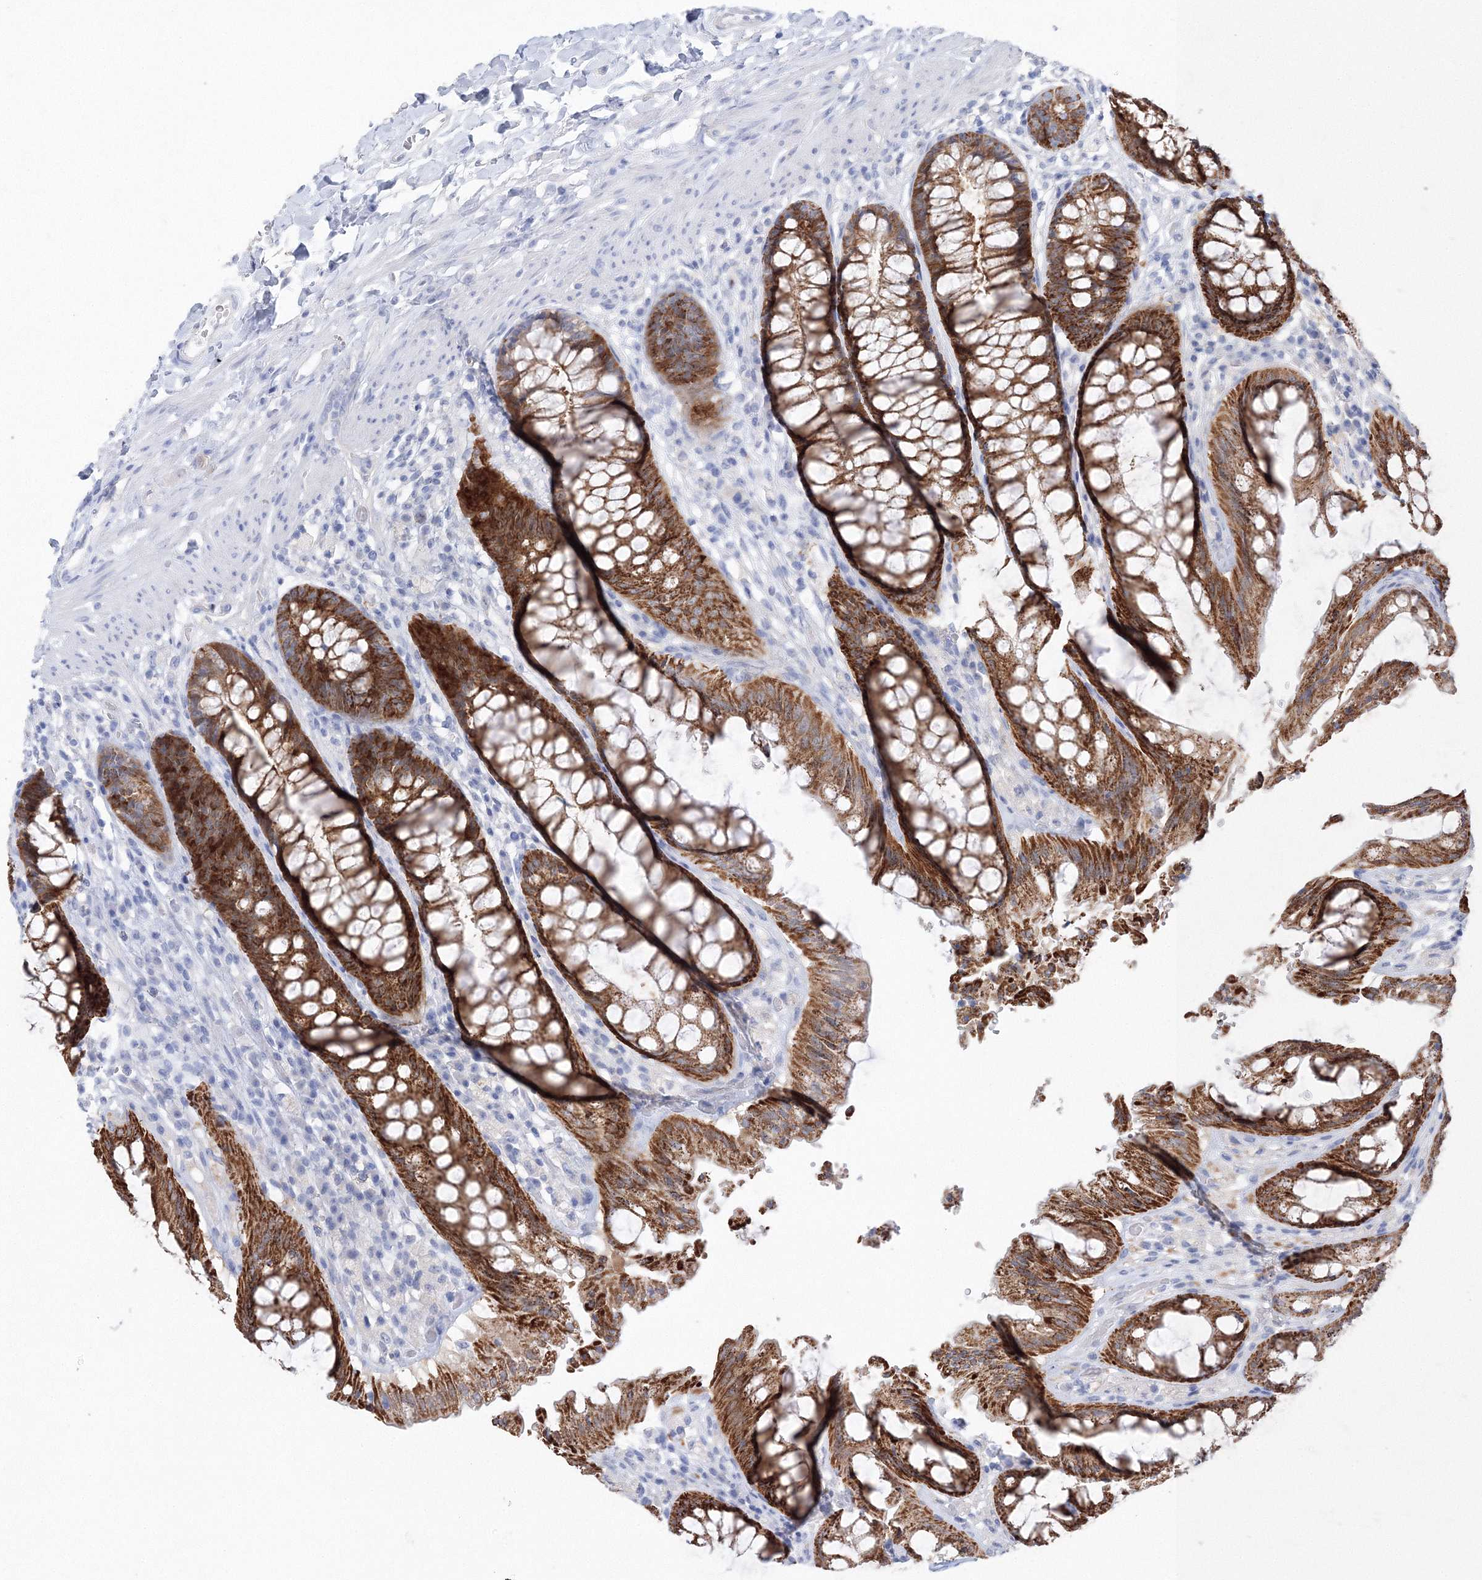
{"staining": {"intensity": "strong", "quantity": "25%-75%", "location": "cytoplasmic/membranous"}, "tissue": "rectum", "cell_type": "Glandular cells", "image_type": "normal", "snomed": [{"axis": "morphology", "description": "Normal tissue, NOS"}, {"axis": "topography", "description": "Rectum"}], "caption": "DAB immunohistochemical staining of unremarkable rectum demonstrates strong cytoplasmic/membranous protein positivity in about 25%-75% of glandular cells.", "gene": "HMGCS1", "patient": {"sex": "female", "age": 46}}